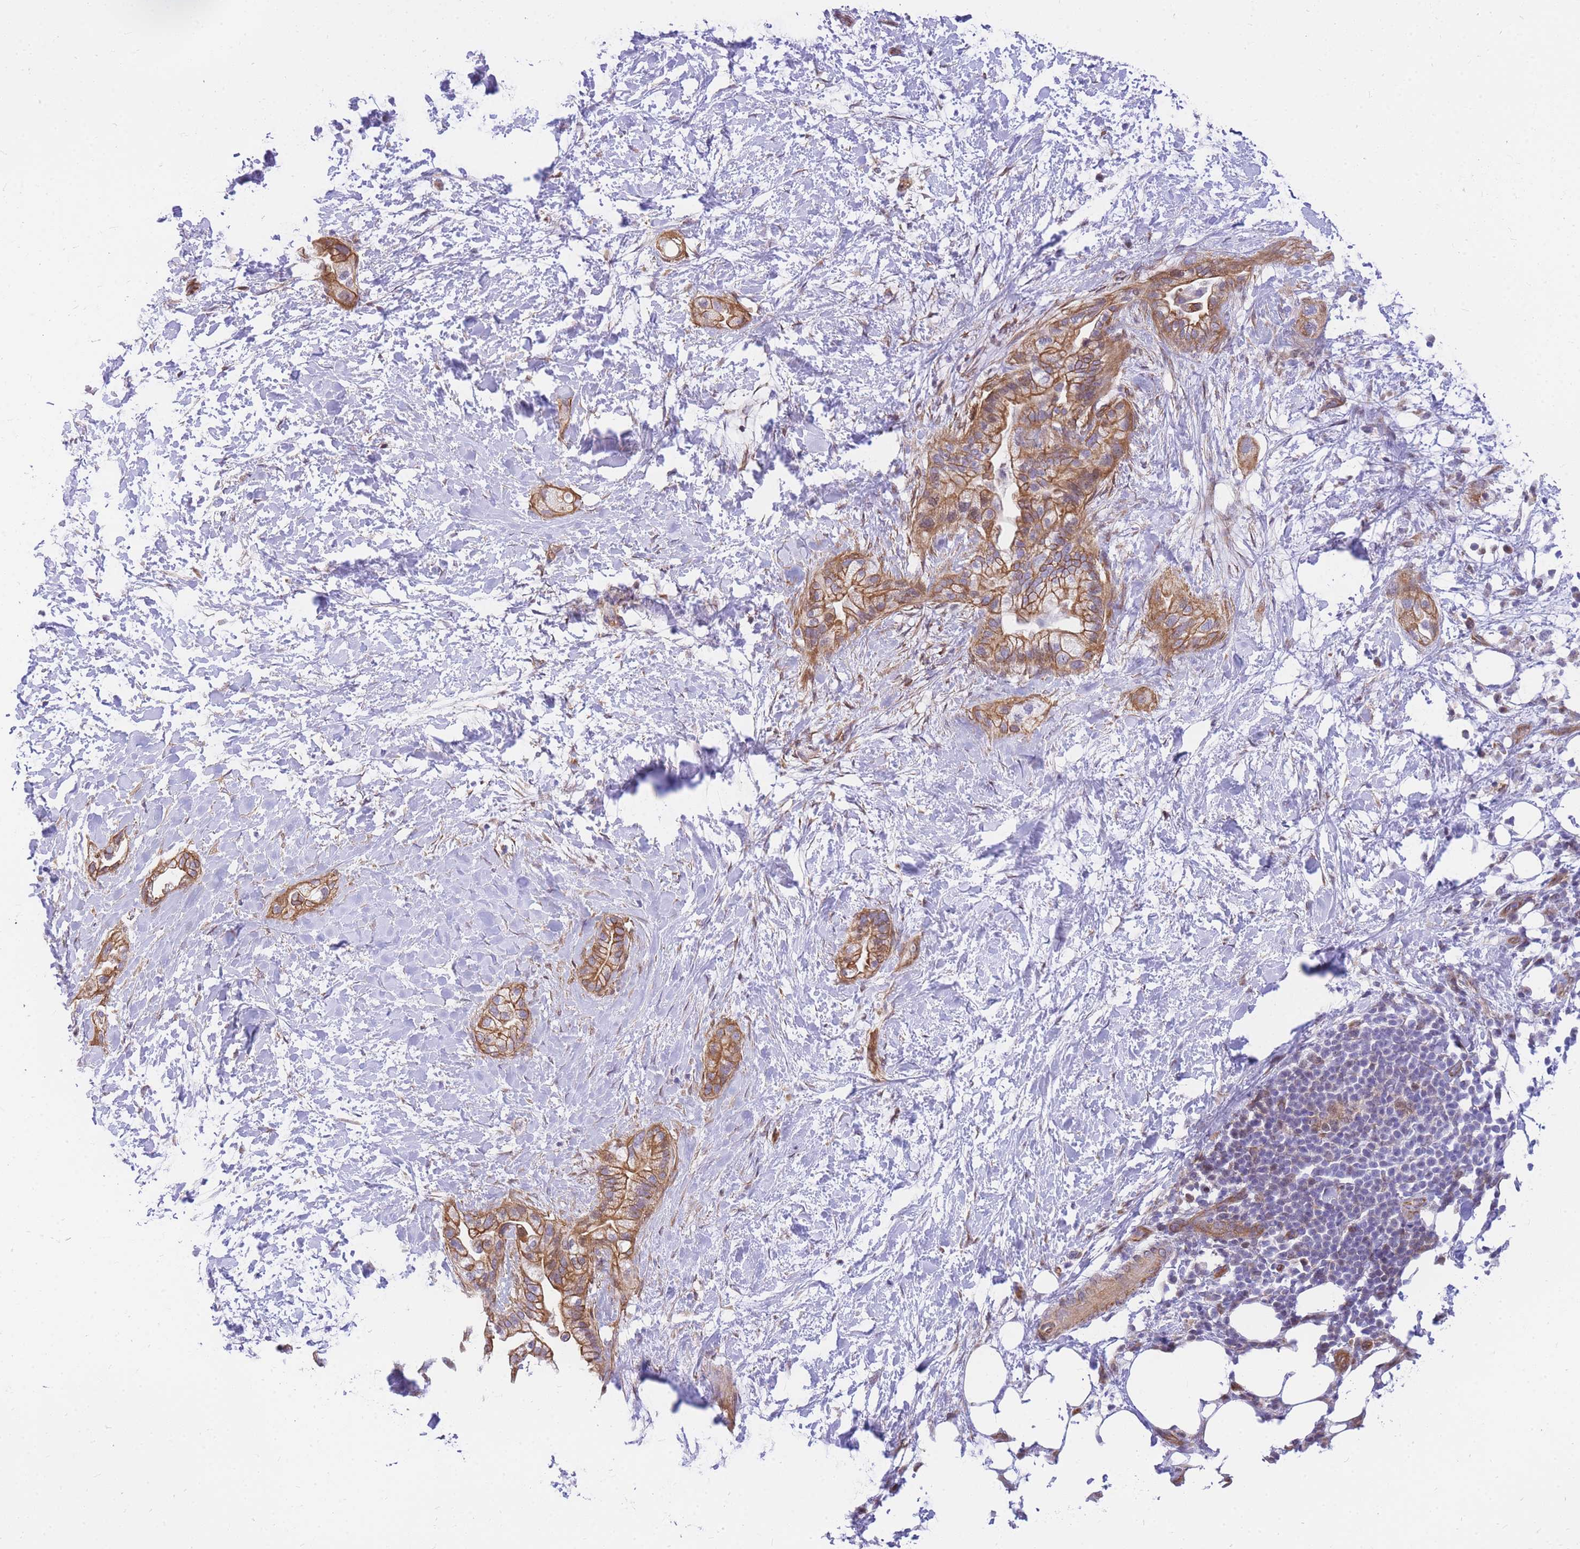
{"staining": {"intensity": "moderate", "quantity": ">75%", "location": "cytoplasmic/membranous"}, "tissue": "pancreatic cancer", "cell_type": "Tumor cells", "image_type": "cancer", "snomed": [{"axis": "morphology", "description": "Adenocarcinoma, NOS"}, {"axis": "topography", "description": "Pancreas"}], "caption": "Protein staining of pancreatic cancer (adenocarcinoma) tissue exhibits moderate cytoplasmic/membranous staining in about >75% of tumor cells.", "gene": "S100PBP", "patient": {"sex": "male", "age": 44}}